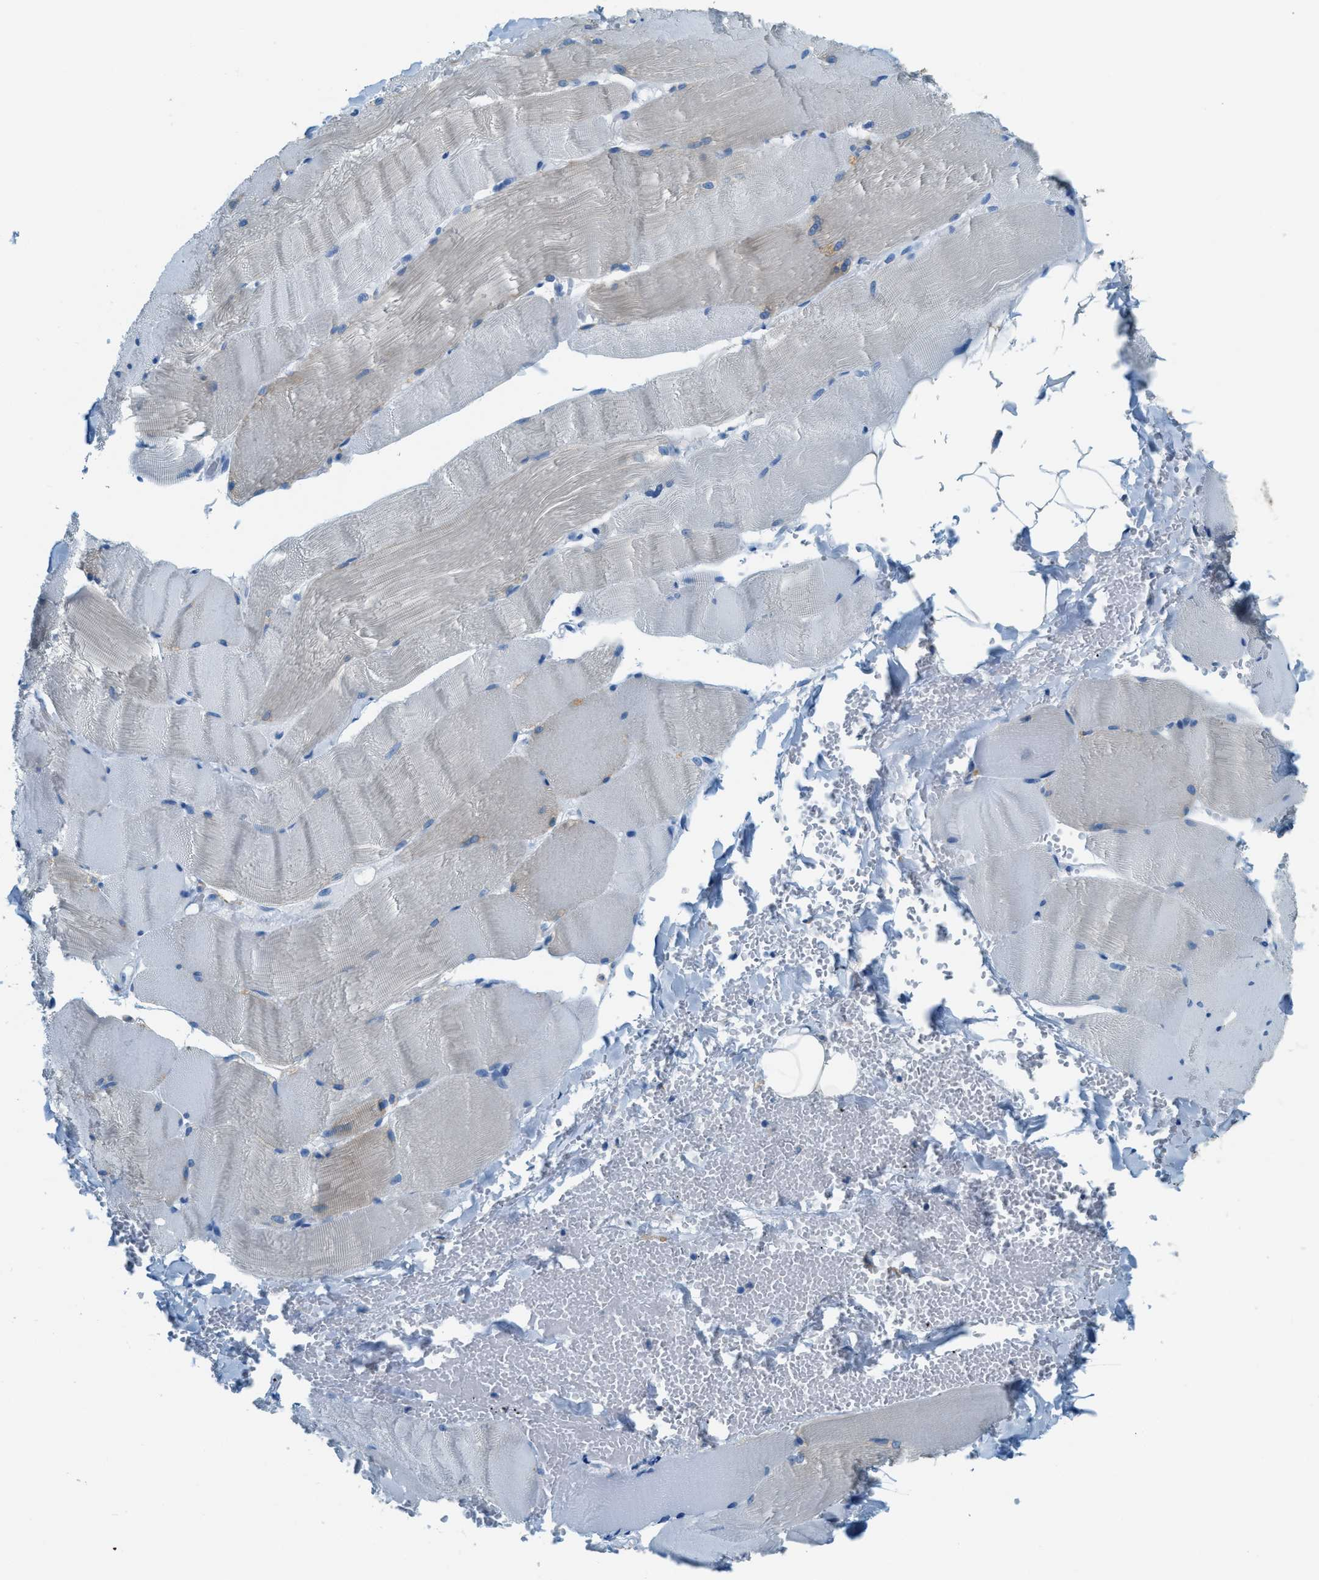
{"staining": {"intensity": "negative", "quantity": "none", "location": "none"}, "tissue": "skeletal muscle", "cell_type": "Myocytes", "image_type": "normal", "snomed": [{"axis": "morphology", "description": "Normal tissue, NOS"}, {"axis": "topography", "description": "Skin"}, {"axis": "topography", "description": "Skeletal muscle"}], "caption": "Human skeletal muscle stained for a protein using immunohistochemistry (IHC) shows no staining in myocytes.", "gene": "MATCAP2", "patient": {"sex": "male", "age": 83}}